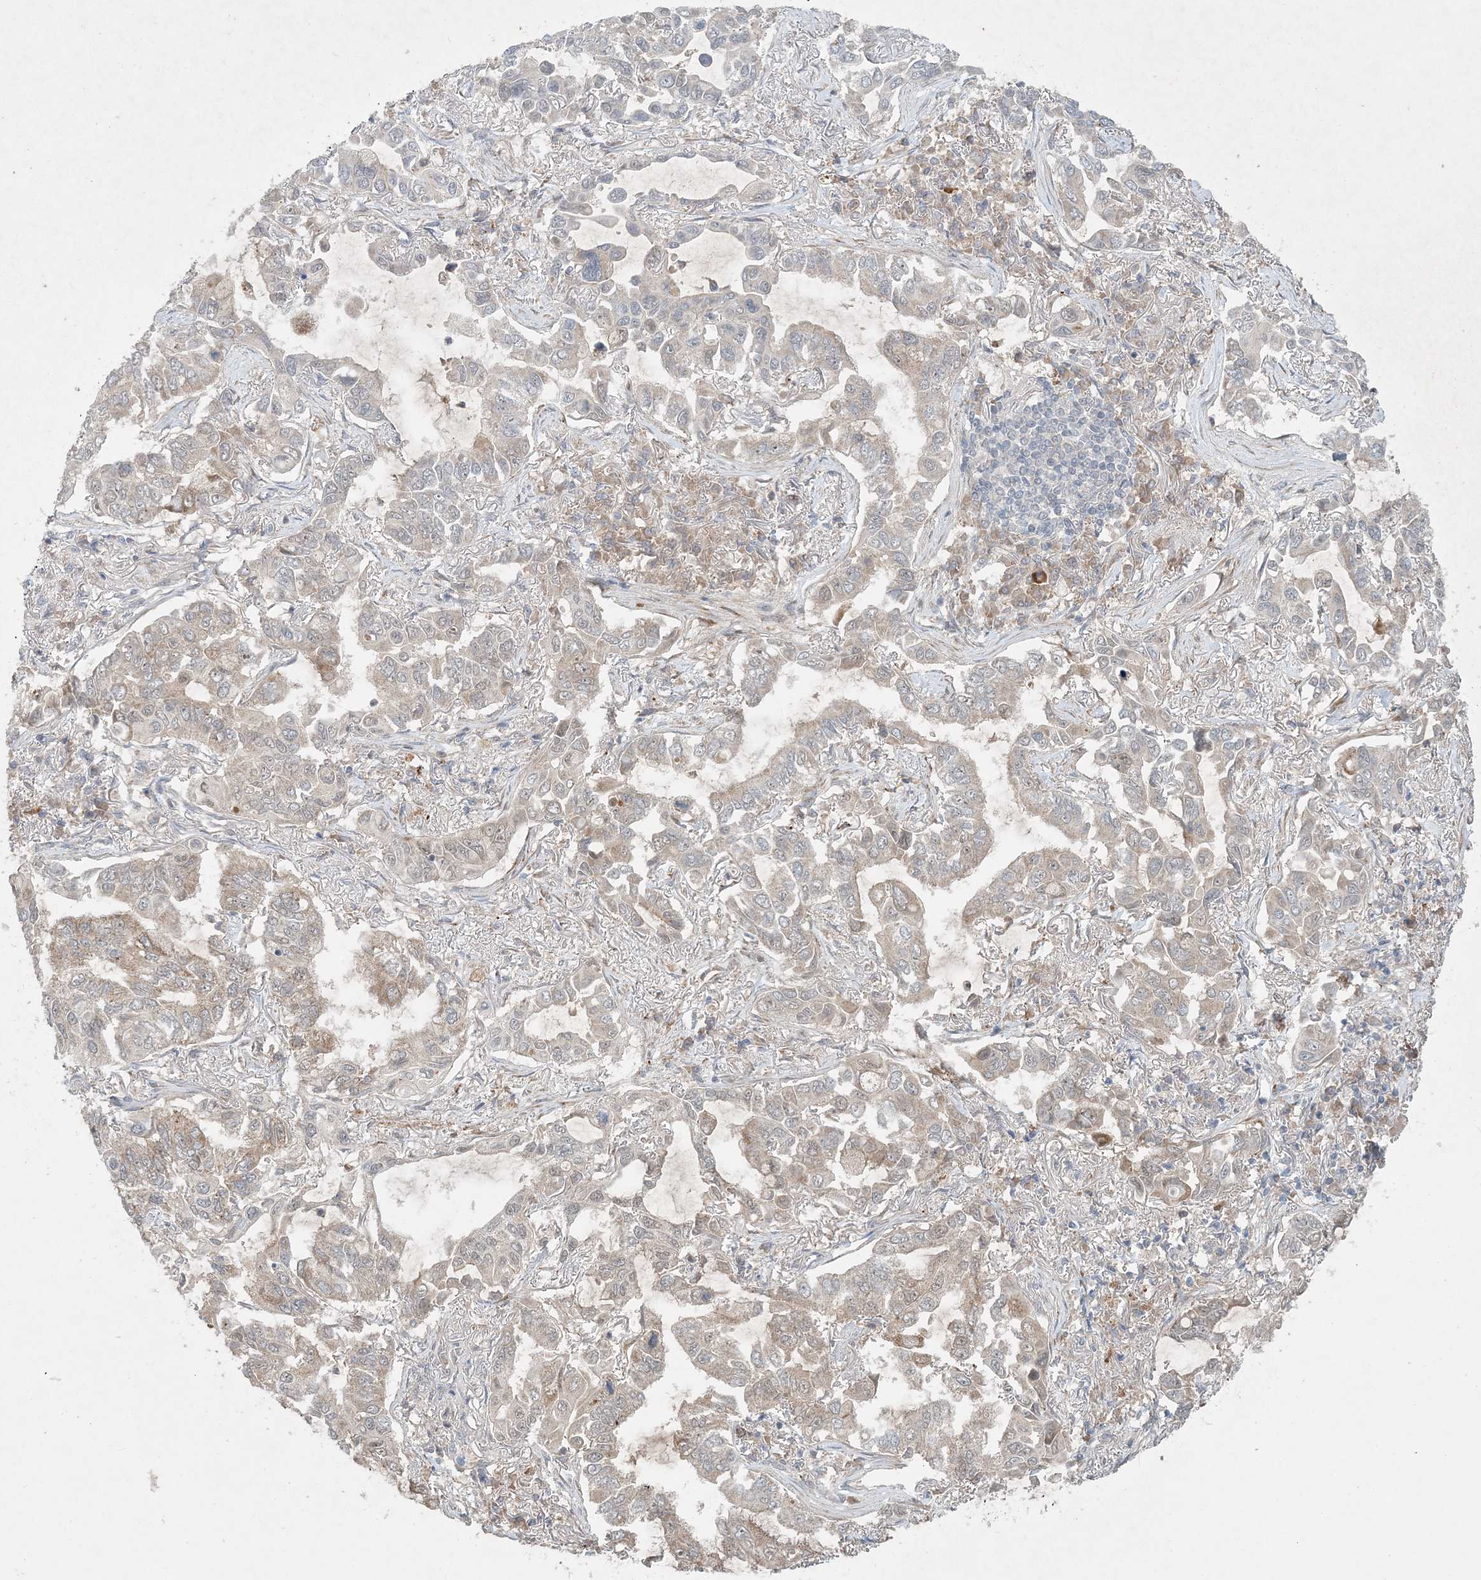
{"staining": {"intensity": "weak", "quantity": "<25%", "location": "cytoplasmic/membranous"}, "tissue": "lung cancer", "cell_type": "Tumor cells", "image_type": "cancer", "snomed": [{"axis": "morphology", "description": "Adenocarcinoma, NOS"}, {"axis": "topography", "description": "Lung"}], "caption": "Immunohistochemical staining of adenocarcinoma (lung) displays no significant staining in tumor cells. Nuclei are stained in blue.", "gene": "UBR3", "patient": {"sex": "male", "age": 64}}